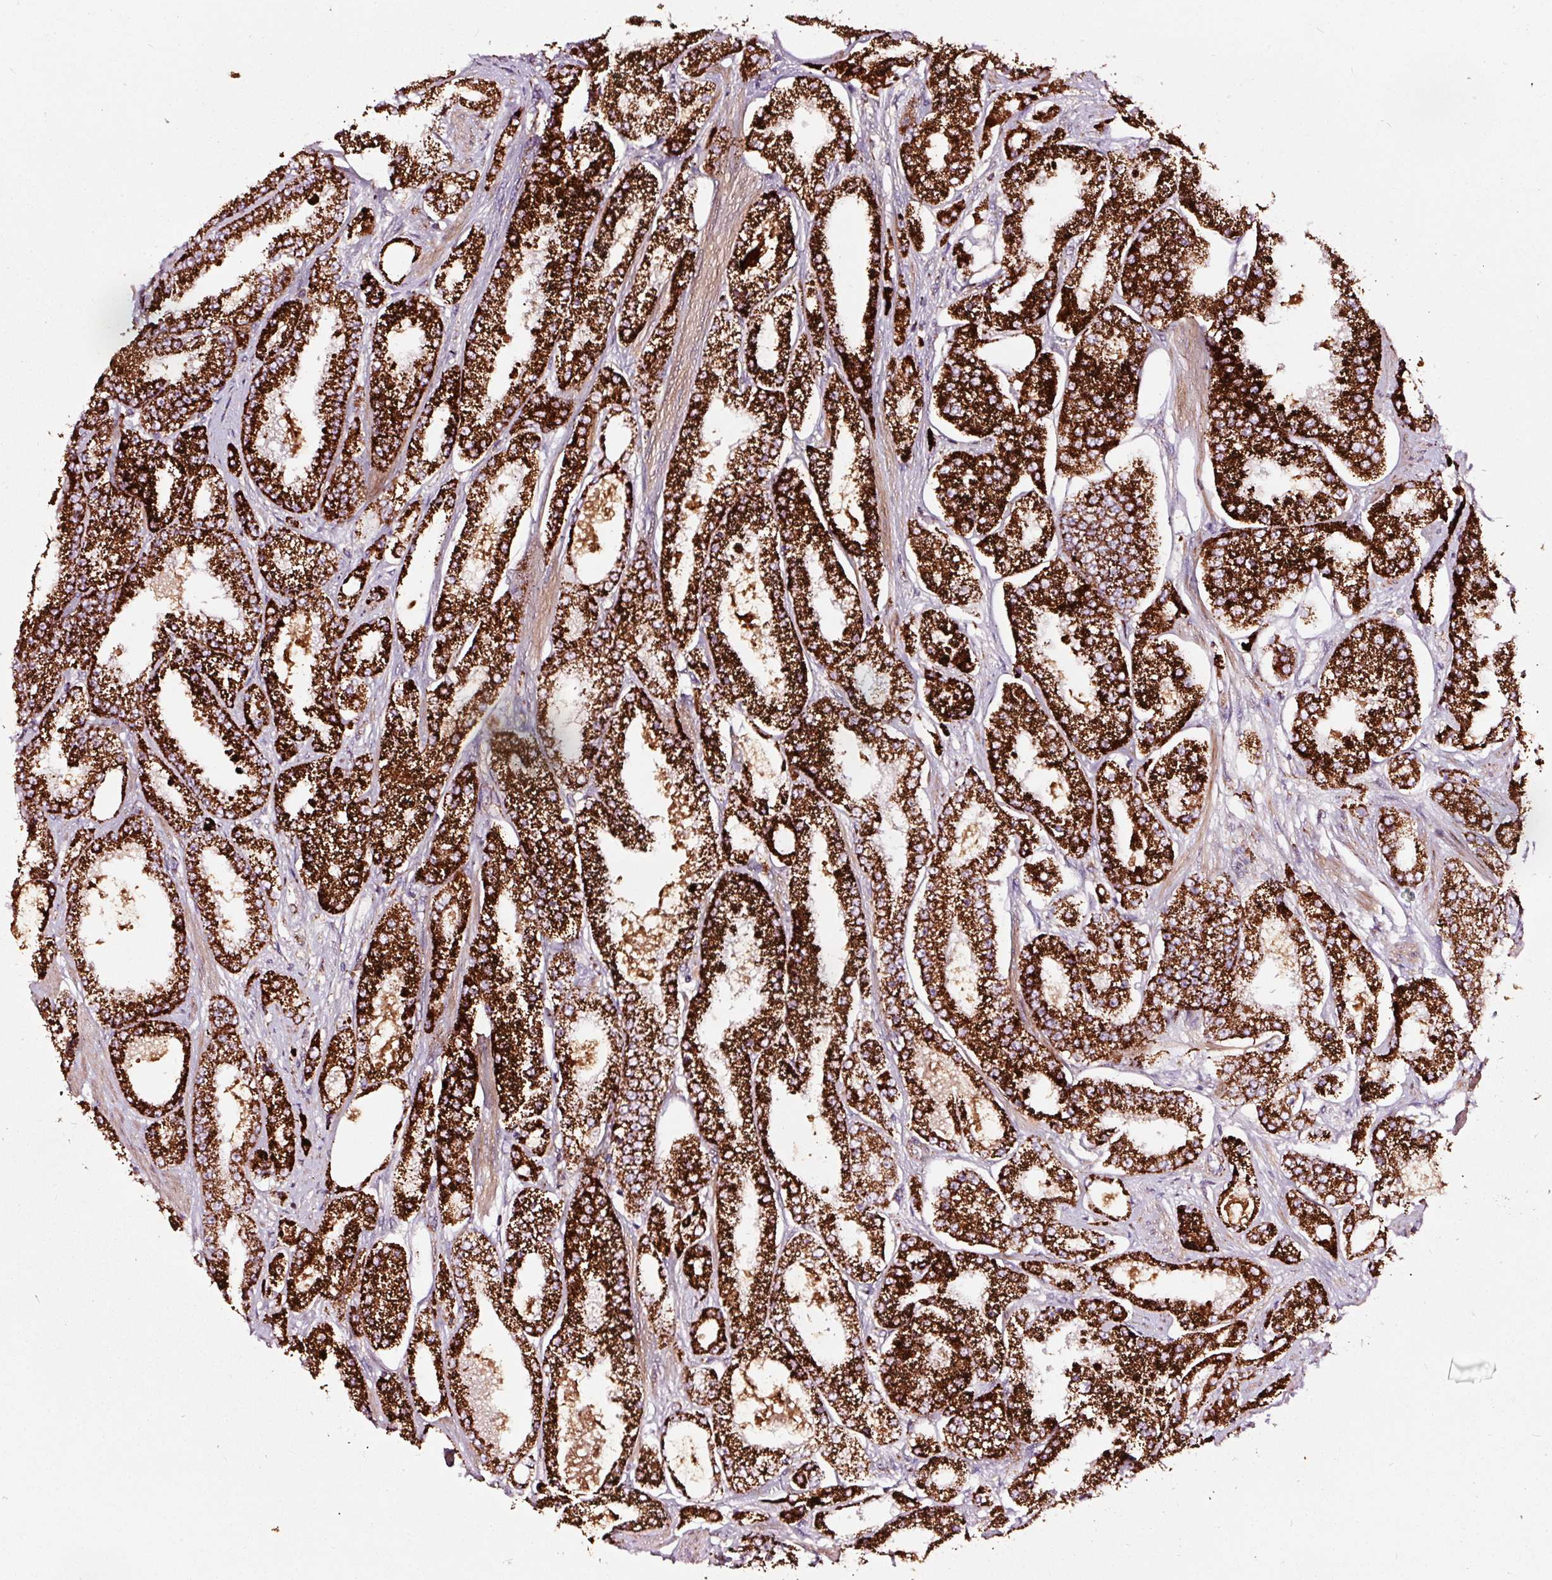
{"staining": {"intensity": "strong", "quantity": ">75%", "location": "cytoplasmic/membranous"}, "tissue": "prostate cancer", "cell_type": "Tumor cells", "image_type": "cancer", "snomed": [{"axis": "morphology", "description": "Adenocarcinoma, High grade"}, {"axis": "topography", "description": "Prostate"}], "caption": "IHC staining of prostate high-grade adenocarcinoma, which displays high levels of strong cytoplasmic/membranous expression in about >75% of tumor cells indicating strong cytoplasmic/membranous protein expression. The staining was performed using DAB (3,3'-diaminobenzidine) (brown) for protein detection and nuclei were counterstained in hematoxylin (blue).", "gene": "TPM1", "patient": {"sex": "male", "age": 69}}